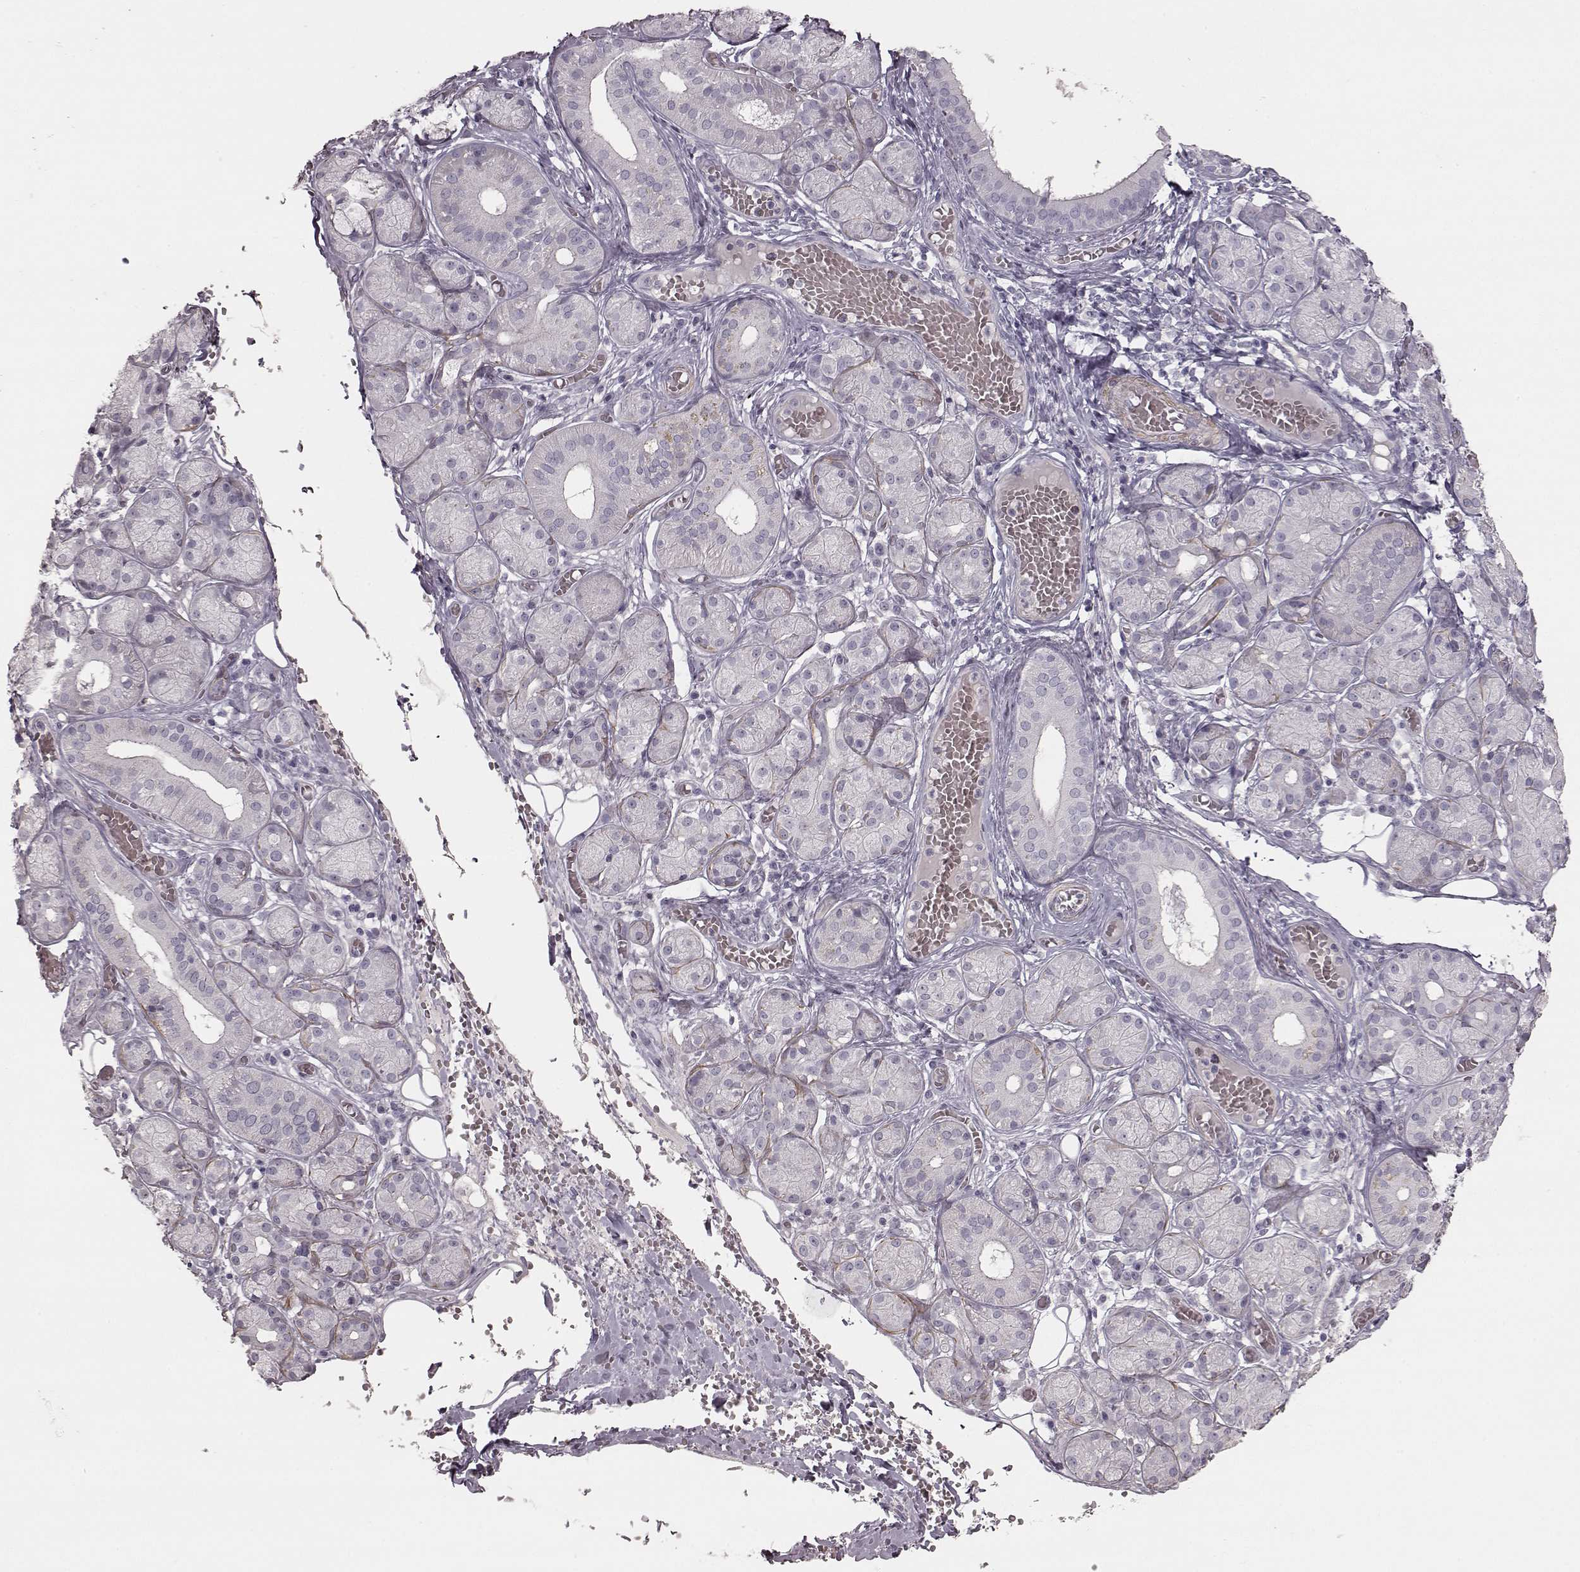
{"staining": {"intensity": "negative", "quantity": "none", "location": "none"}, "tissue": "salivary gland", "cell_type": "Glandular cells", "image_type": "normal", "snomed": [{"axis": "morphology", "description": "Normal tissue, NOS"}, {"axis": "topography", "description": "Salivary gland"}, {"axis": "topography", "description": "Peripheral nerve tissue"}], "caption": "A high-resolution histopathology image shows IHC staining of unremarkable salivary gland, which exhibits no significant positivity in glandular cells.", "gene": "PRLHR", "patient": {"sex": "male", "age": 71}}